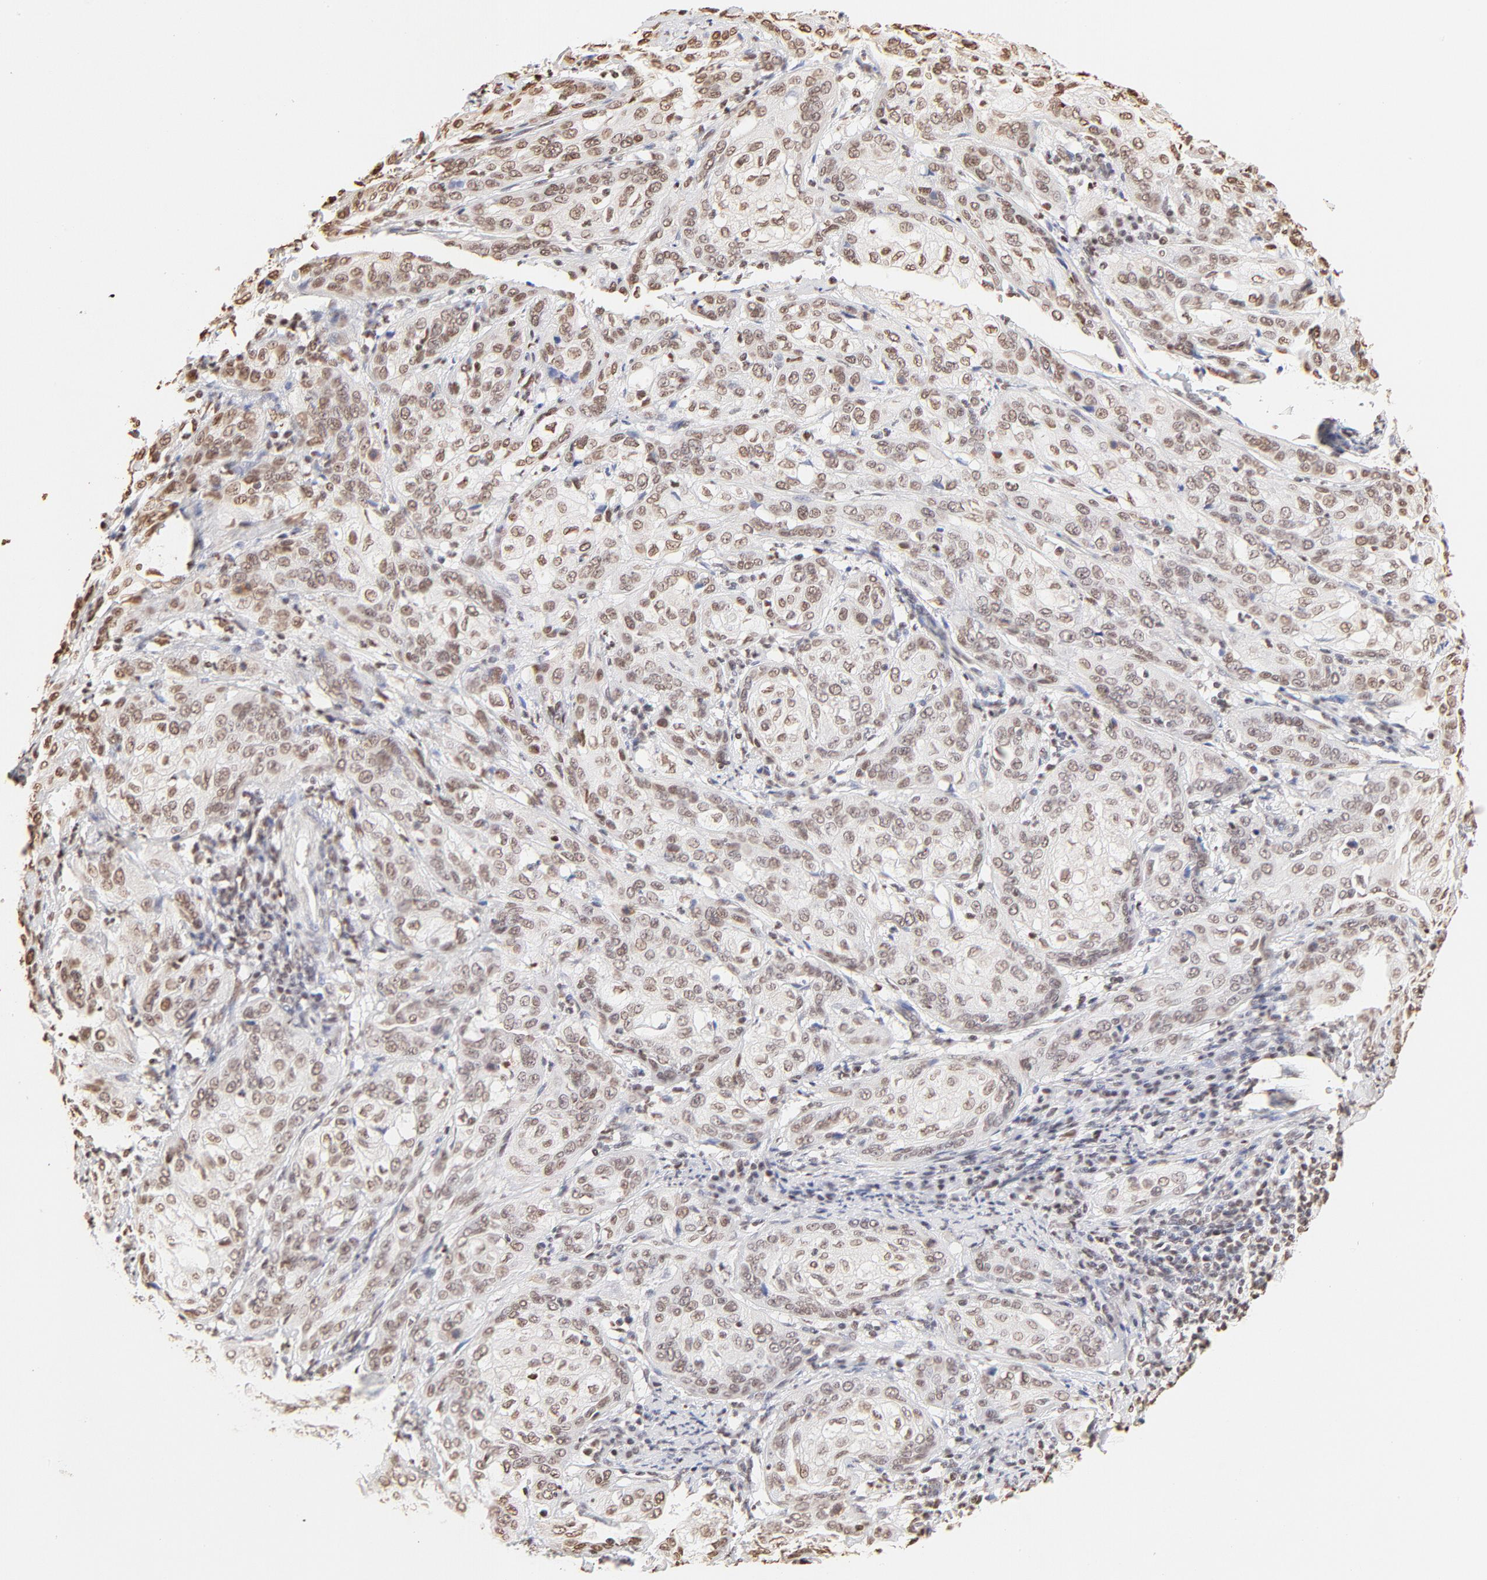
{"staining": {"intensity": "moderate", "quantity": ">75%", "location": "nuclear"}, "tissue": "cervical cancer", "cell_type": "Tumor cells", "image_type": "cancer", "snomed": [{"axis": "morphology", "description": "Squamous cell carcinoma, NOS"}, {"axis": "topography", "description": "Cervix"}], "caption": "Immunohistochemistry (DAB (3,3'-diaminobenzidine)) staining of human cervical cancer (squamous cell carcinoma) shows moderate nuclear protein staining in approximately >75% of tumor cells. (brown staining indicates protein expression, while blue staining denotes nuclei).", "gene": "ZNF540", "patient": {"sex": "female", "age": 41}}